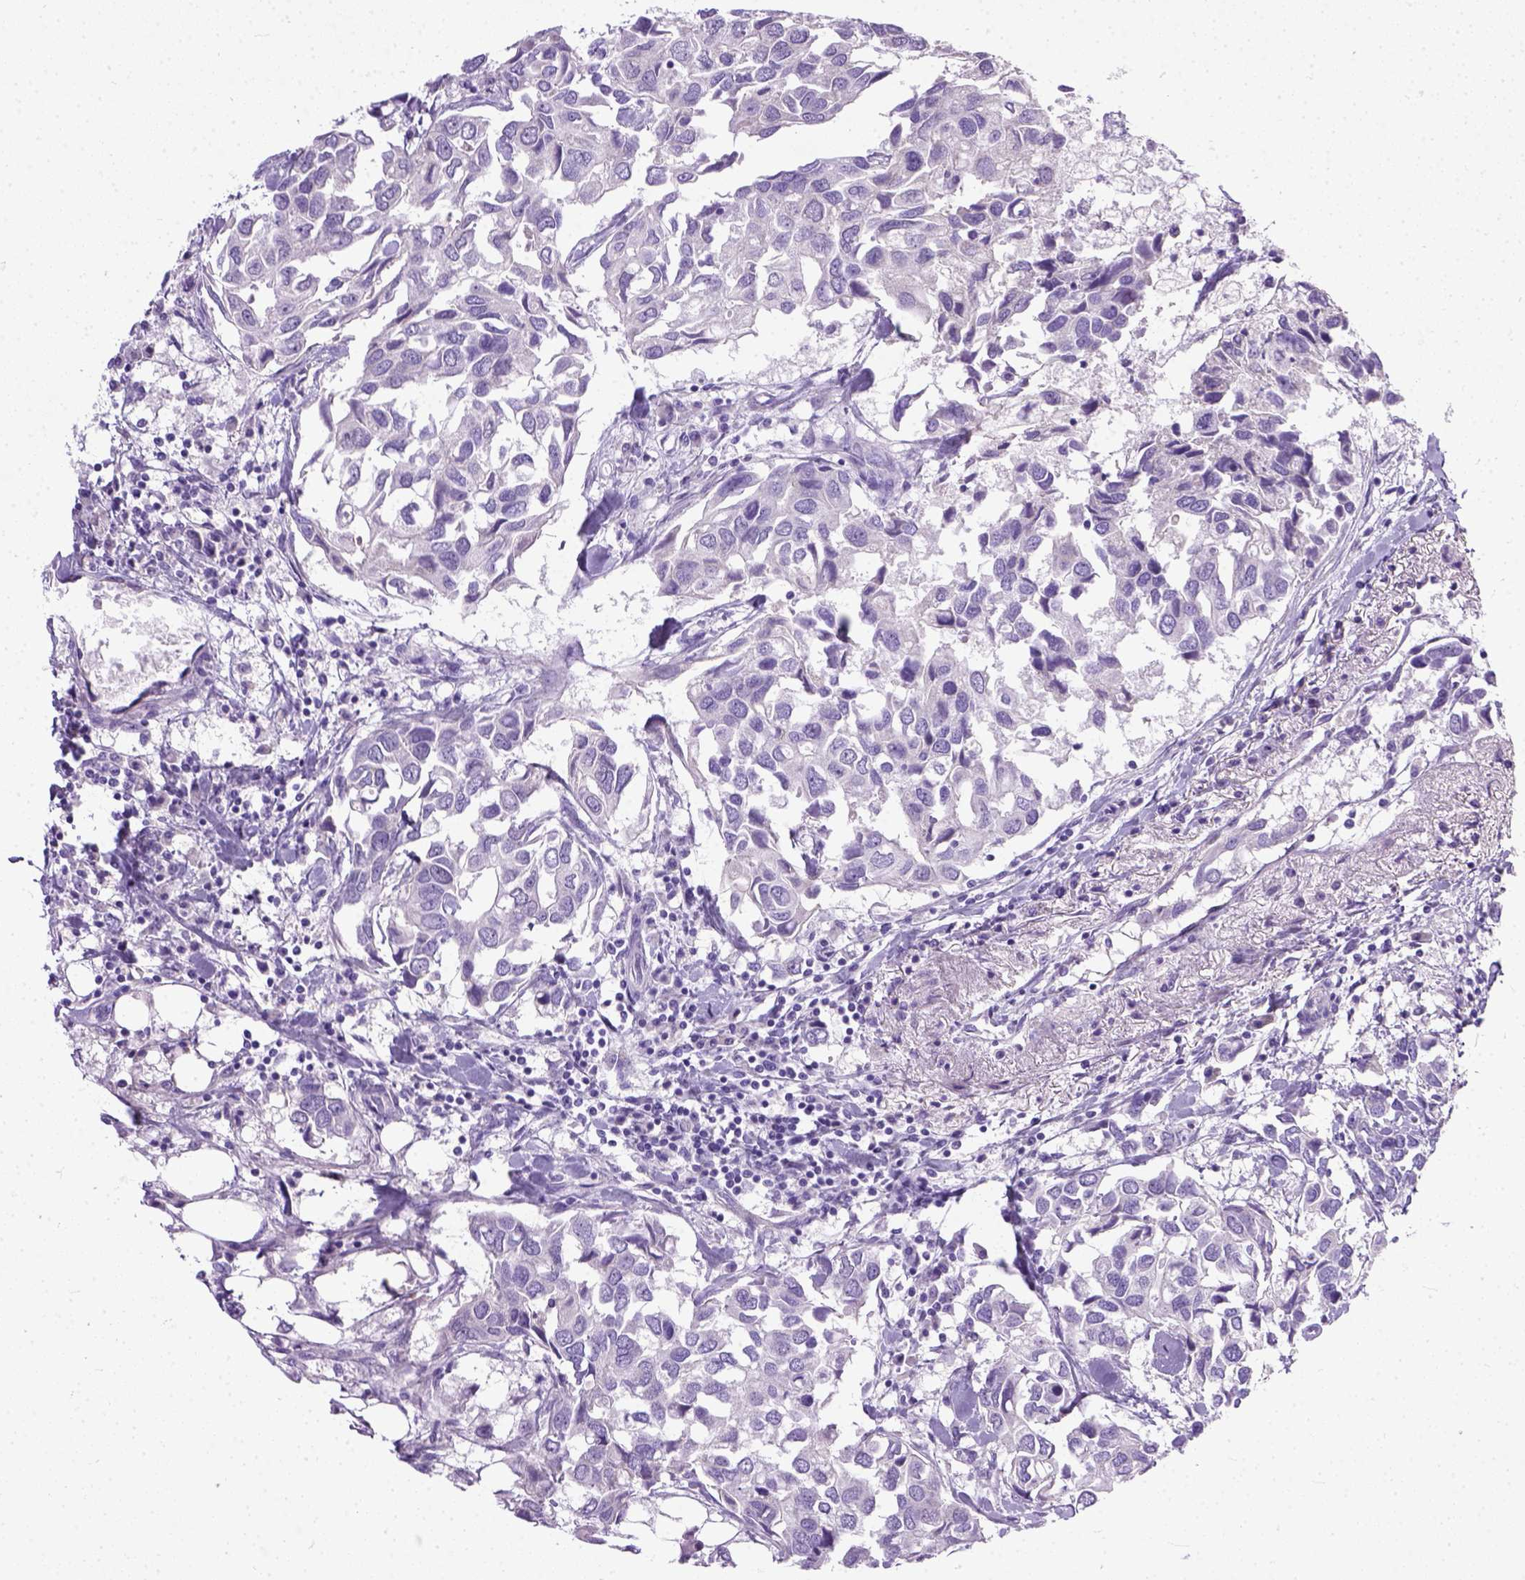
{"staining": {"intensity": "negative", "quantity": "none", "location": "none"}, "tissue": "breast cancer", "cell_type": "Tumor cells", "image_type": "cancer", "snomed": [{"axis": "morphology", "description": "Duct carcinoma"}, {"axis": "topography", "description": "Breast"}], "caption": "The histopathology image shows no staining of tumor cells in breast cancer (invasive ductal carcinoma).", "gene": "PLK5", "patient": {"sex": "female", "age": 83}}